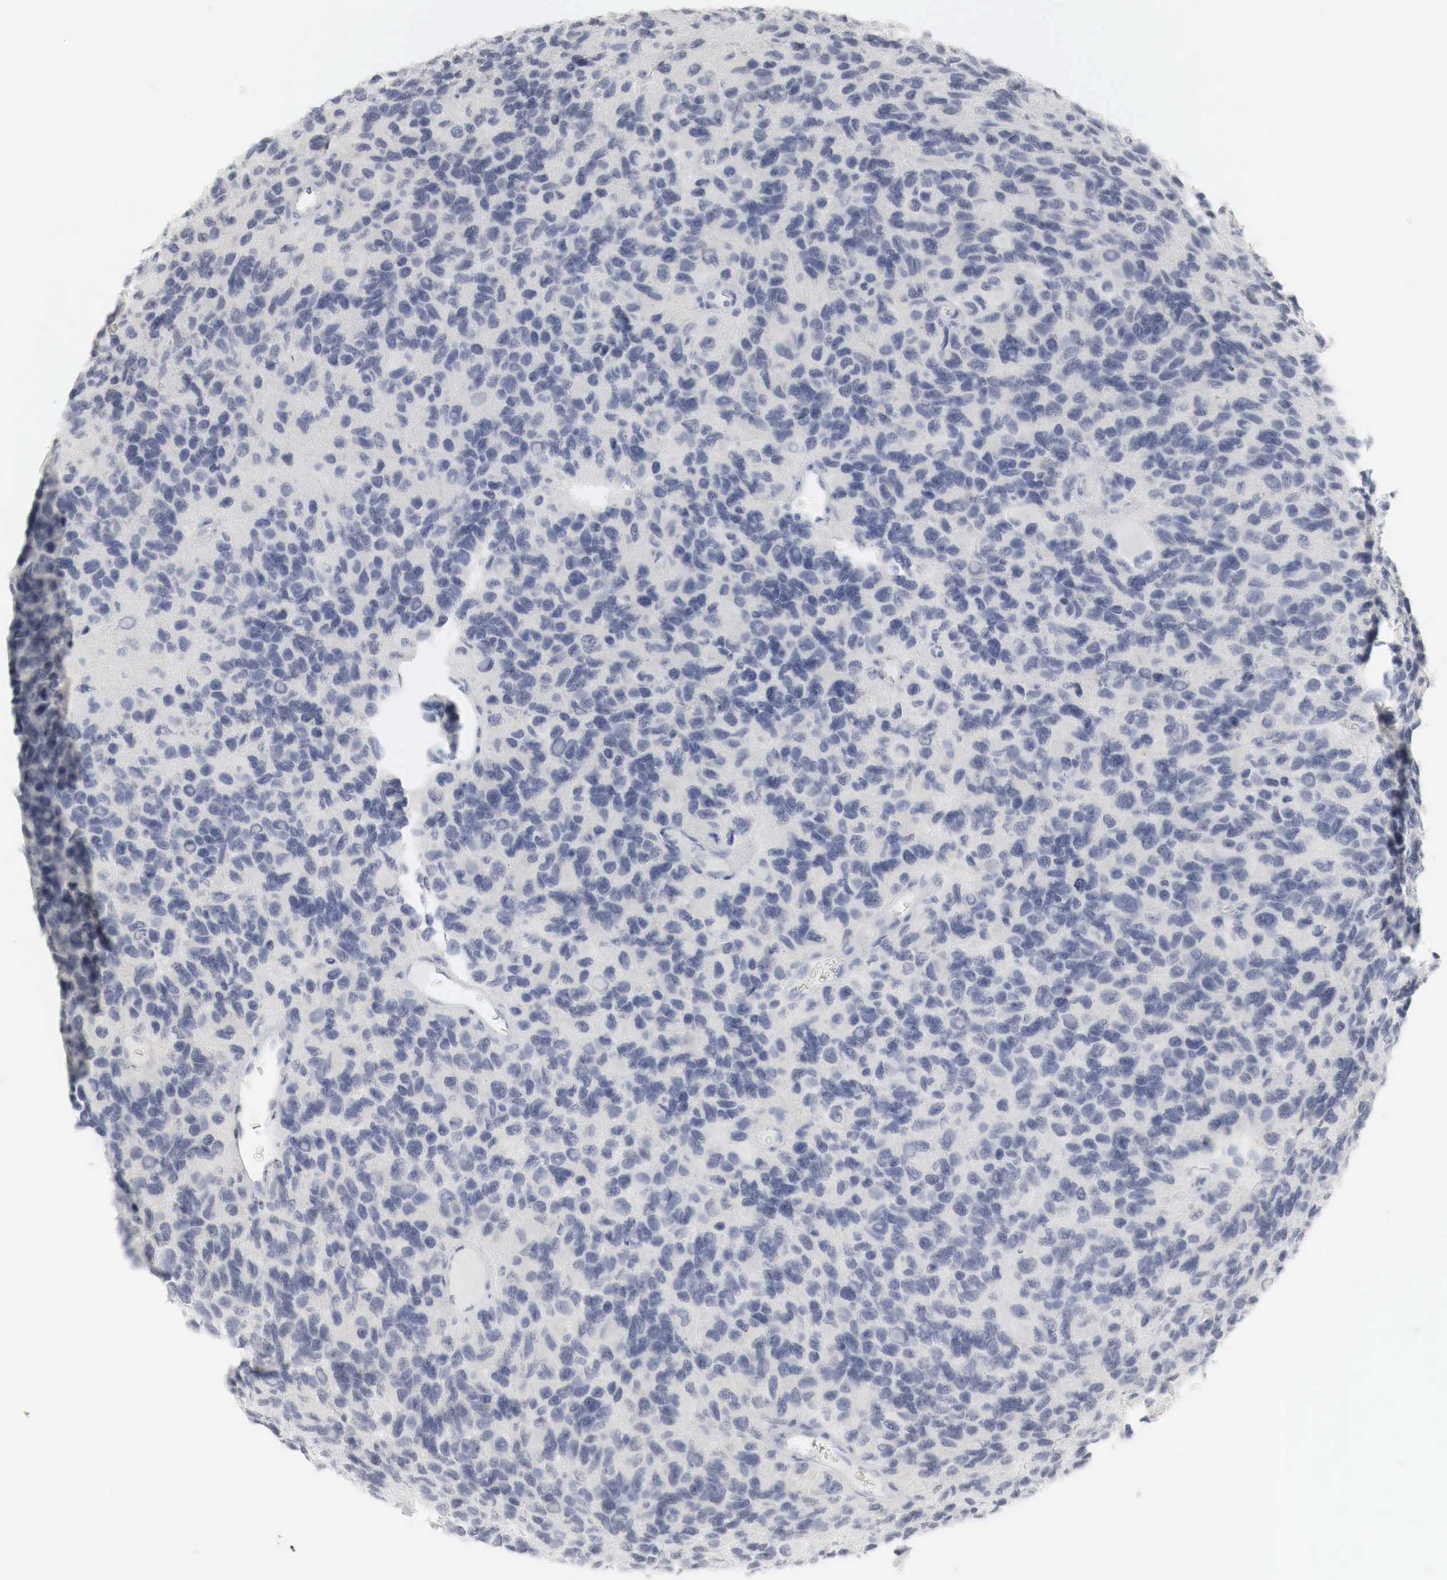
{"staining": {"intensity": "negative", "quantity": "none", "location": "none"}, "tissue": "glioma", "cell_type": "Tumor cells", "image_type": "cancer", "snomed": [{"axis": "morphology", "description": "Glioma, malignant, High grade"}, {"axis": "topography", "description": "Brain"}], "caption": "IHC micrograph of neoplastic tissue: human glioma stained with DAB (3,3'-diaminobenzidine) reveals no significant protein staining in tumor cells. The staining is performed using DAB brown chromogen with nuclei counter-stained in using hematoxylin.", "gene": "TP63", "patient": {"sex": "male", "age": 77}}